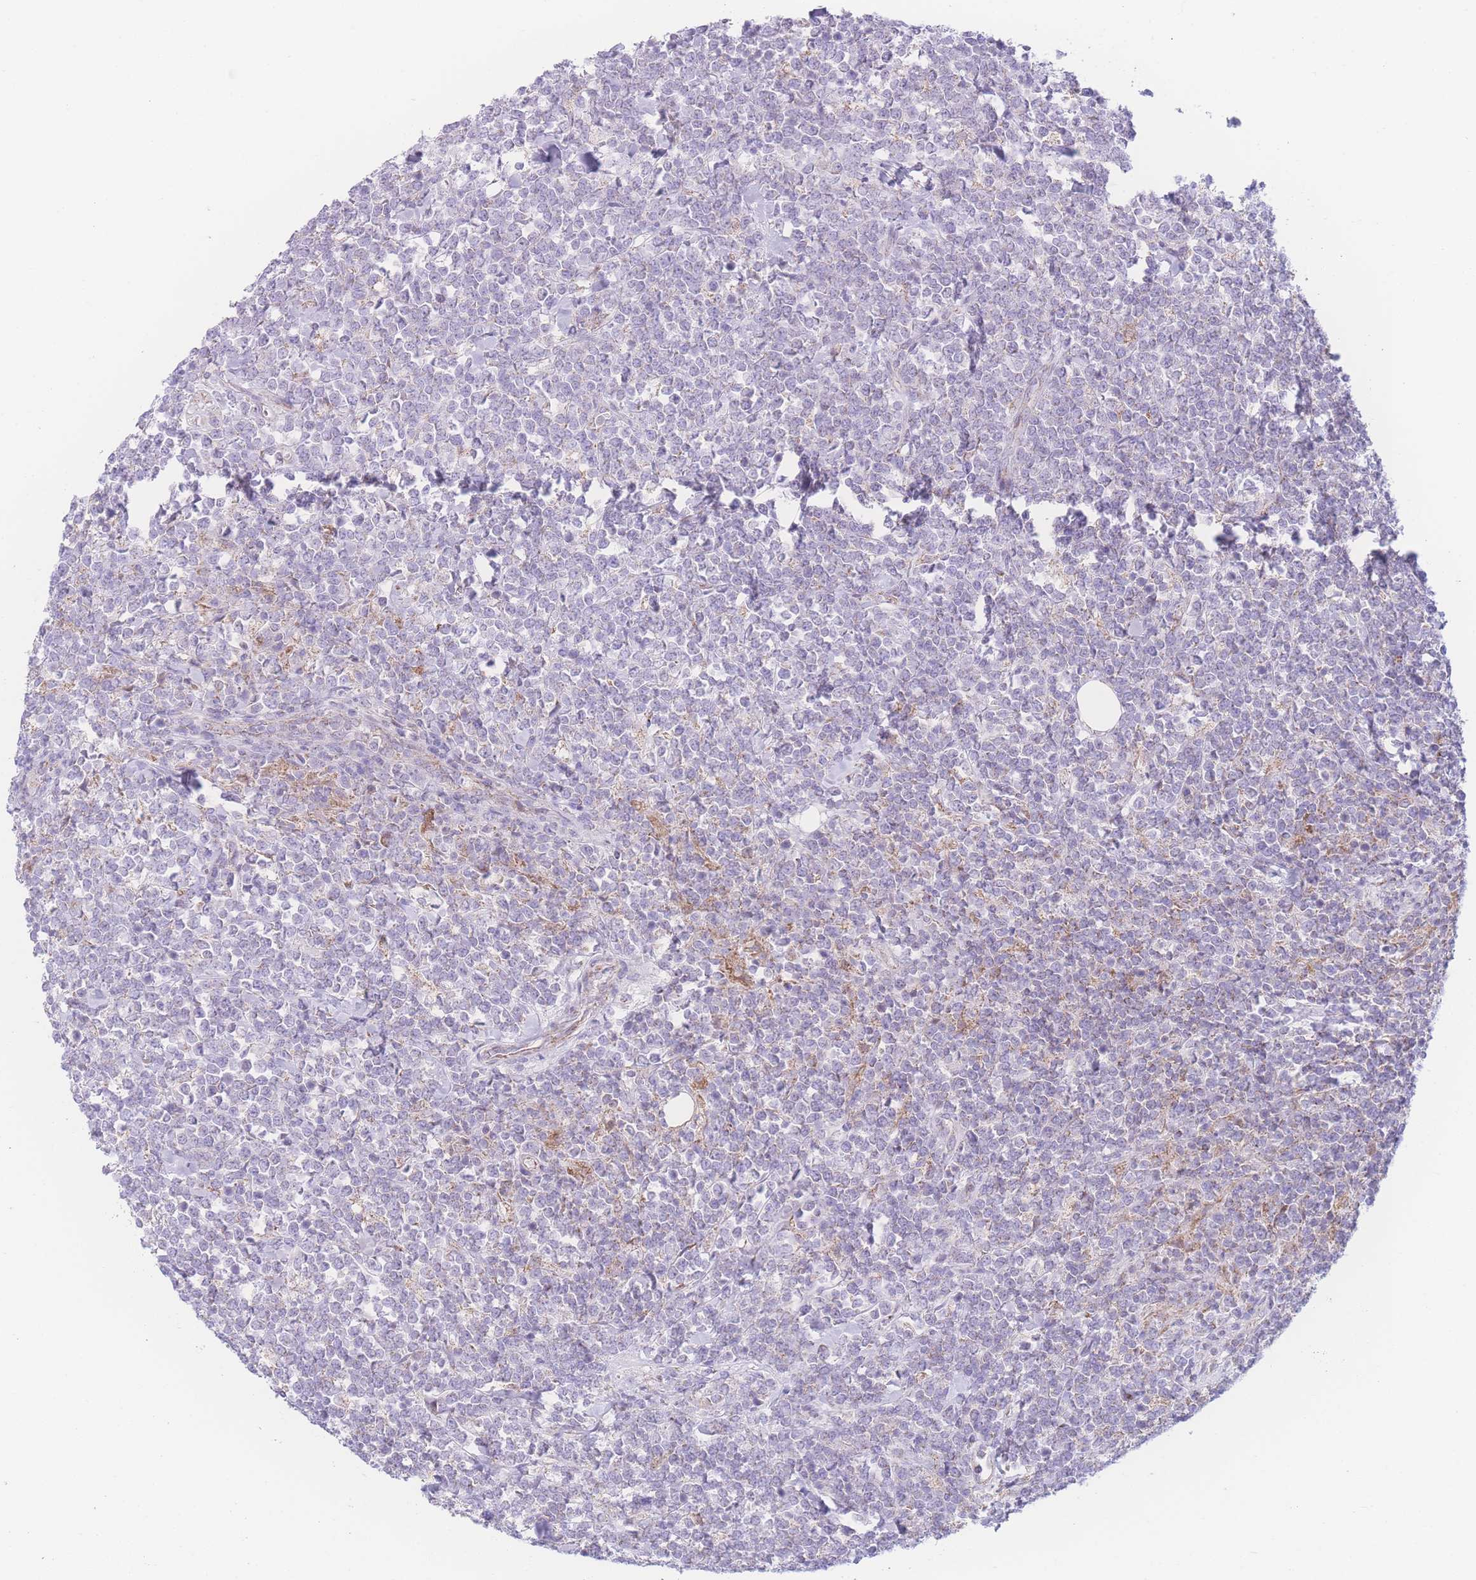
{"staining": {"intensity": "negative", "quantity": "none", "location": "none"}, "tissue": "lymphoma", "cell_type": "Tumor cells", "image_type": "cancer", "snomed": [{"axis": "morphology", "description": "Malignant lymphoma, non-Hodgkin's type, High grade"}, {"axis": "topography", "description": "Small intestine"}, {"axis": "topography", "description": "Colon"}], "caption": "The IHC micrograph has no significant staining in tumor cells of high-grade malignant lymphoma, non-Hodgkin's type tissue.", "gene": "NBEAL1", "patient": {"sex": "male", "age": 8}}